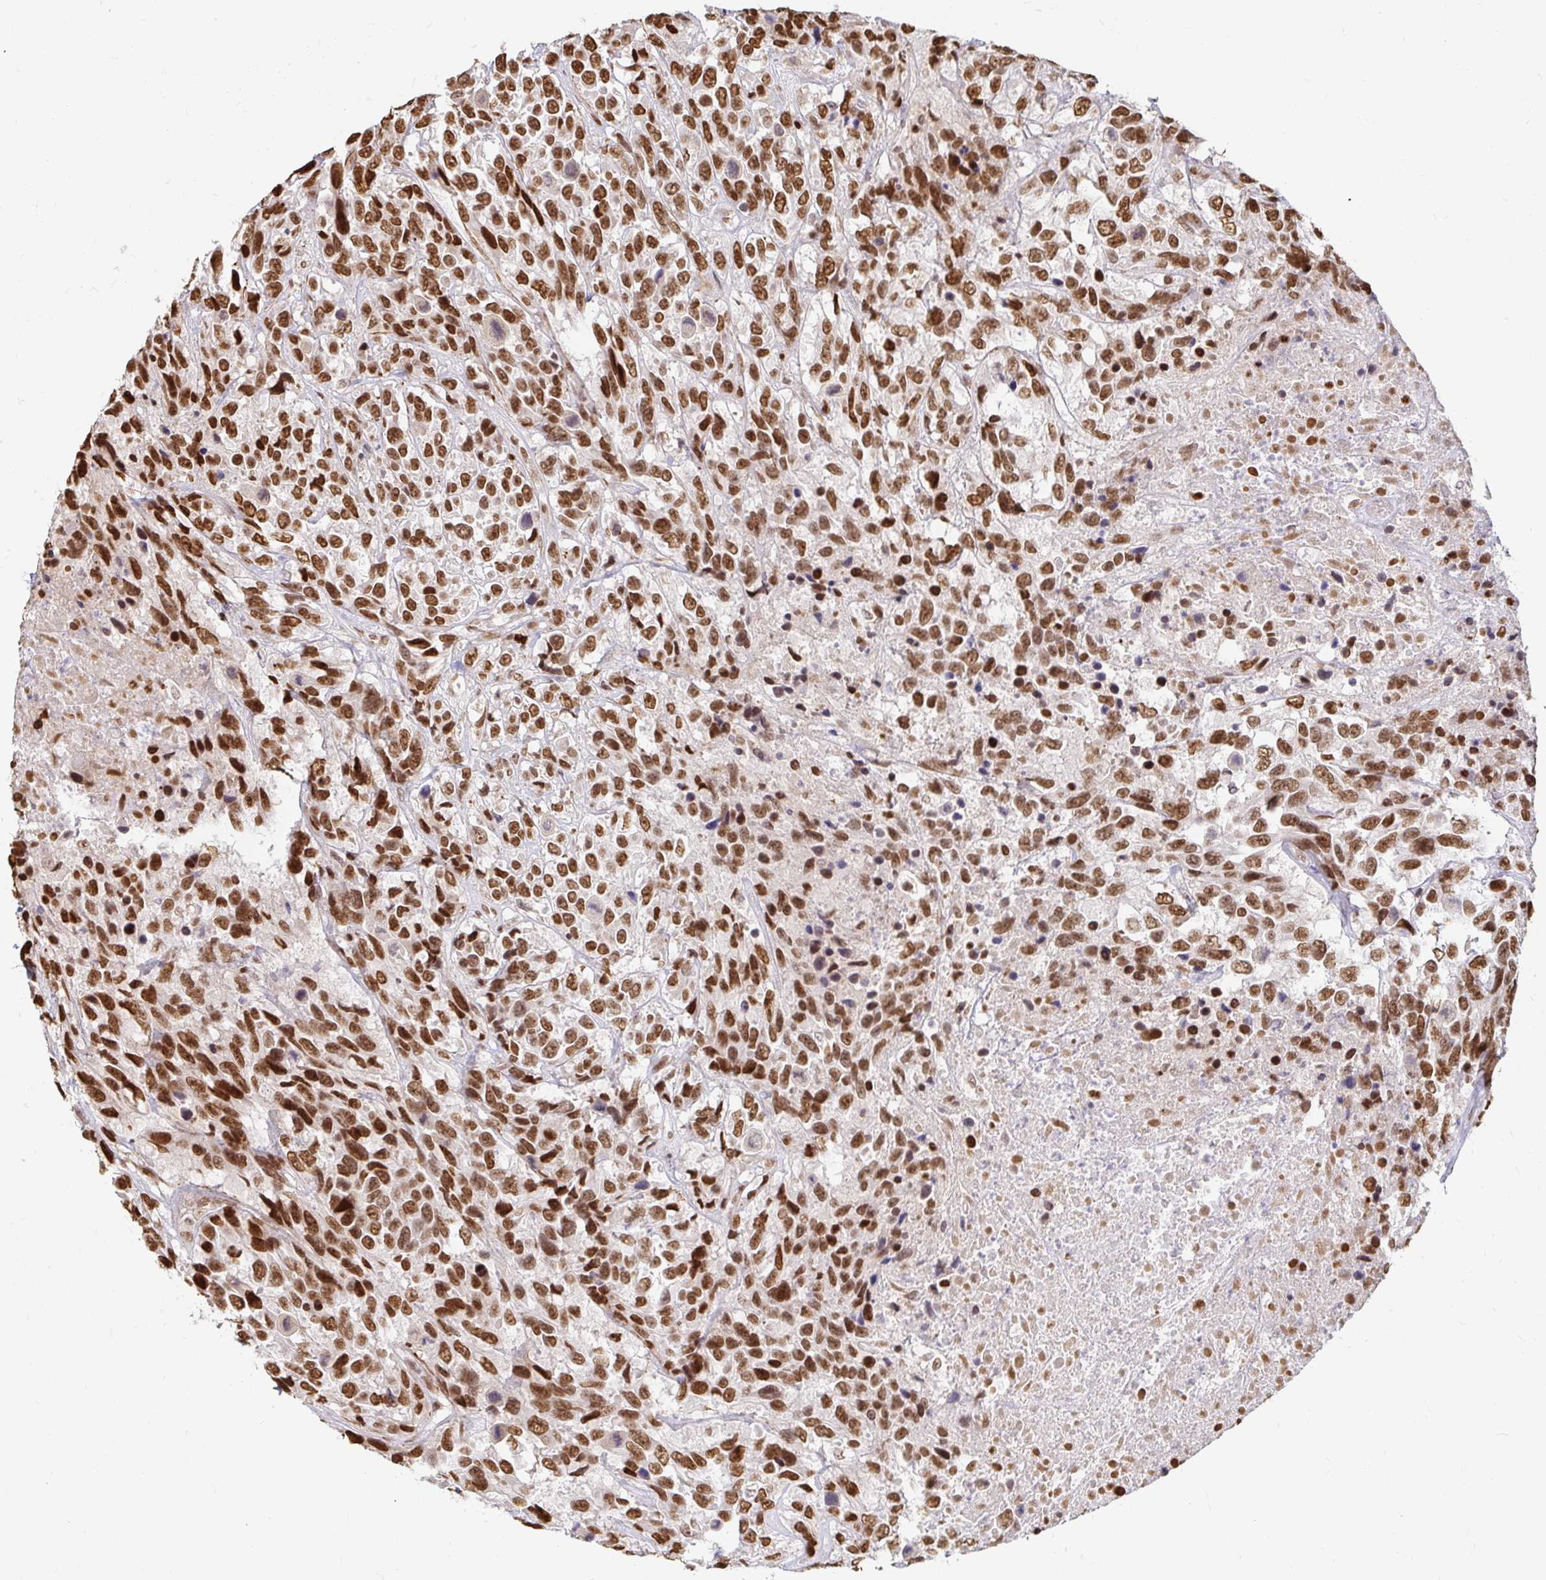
{"staining": {"intensity": "strong", "quantity": ">75%", "location": "nuclear"}, "tissue": "urothelial cancer", "cell_type": "Tumor cells", "image_type": "cancer", "snomed": [{"axis": "morphology", "description": "Urothelial carcinoma, High grade"}, {"axis": "topography", "description": "Urinary bladder"}], "caption": "Immunohistochemistry of human urothelial carcinoma (high-grade) displays high levels of strong nuclear expression in about >75% of tumor cells.", "gene": "HNRNPU", "patient": {"sex": "female", "age": 70}}